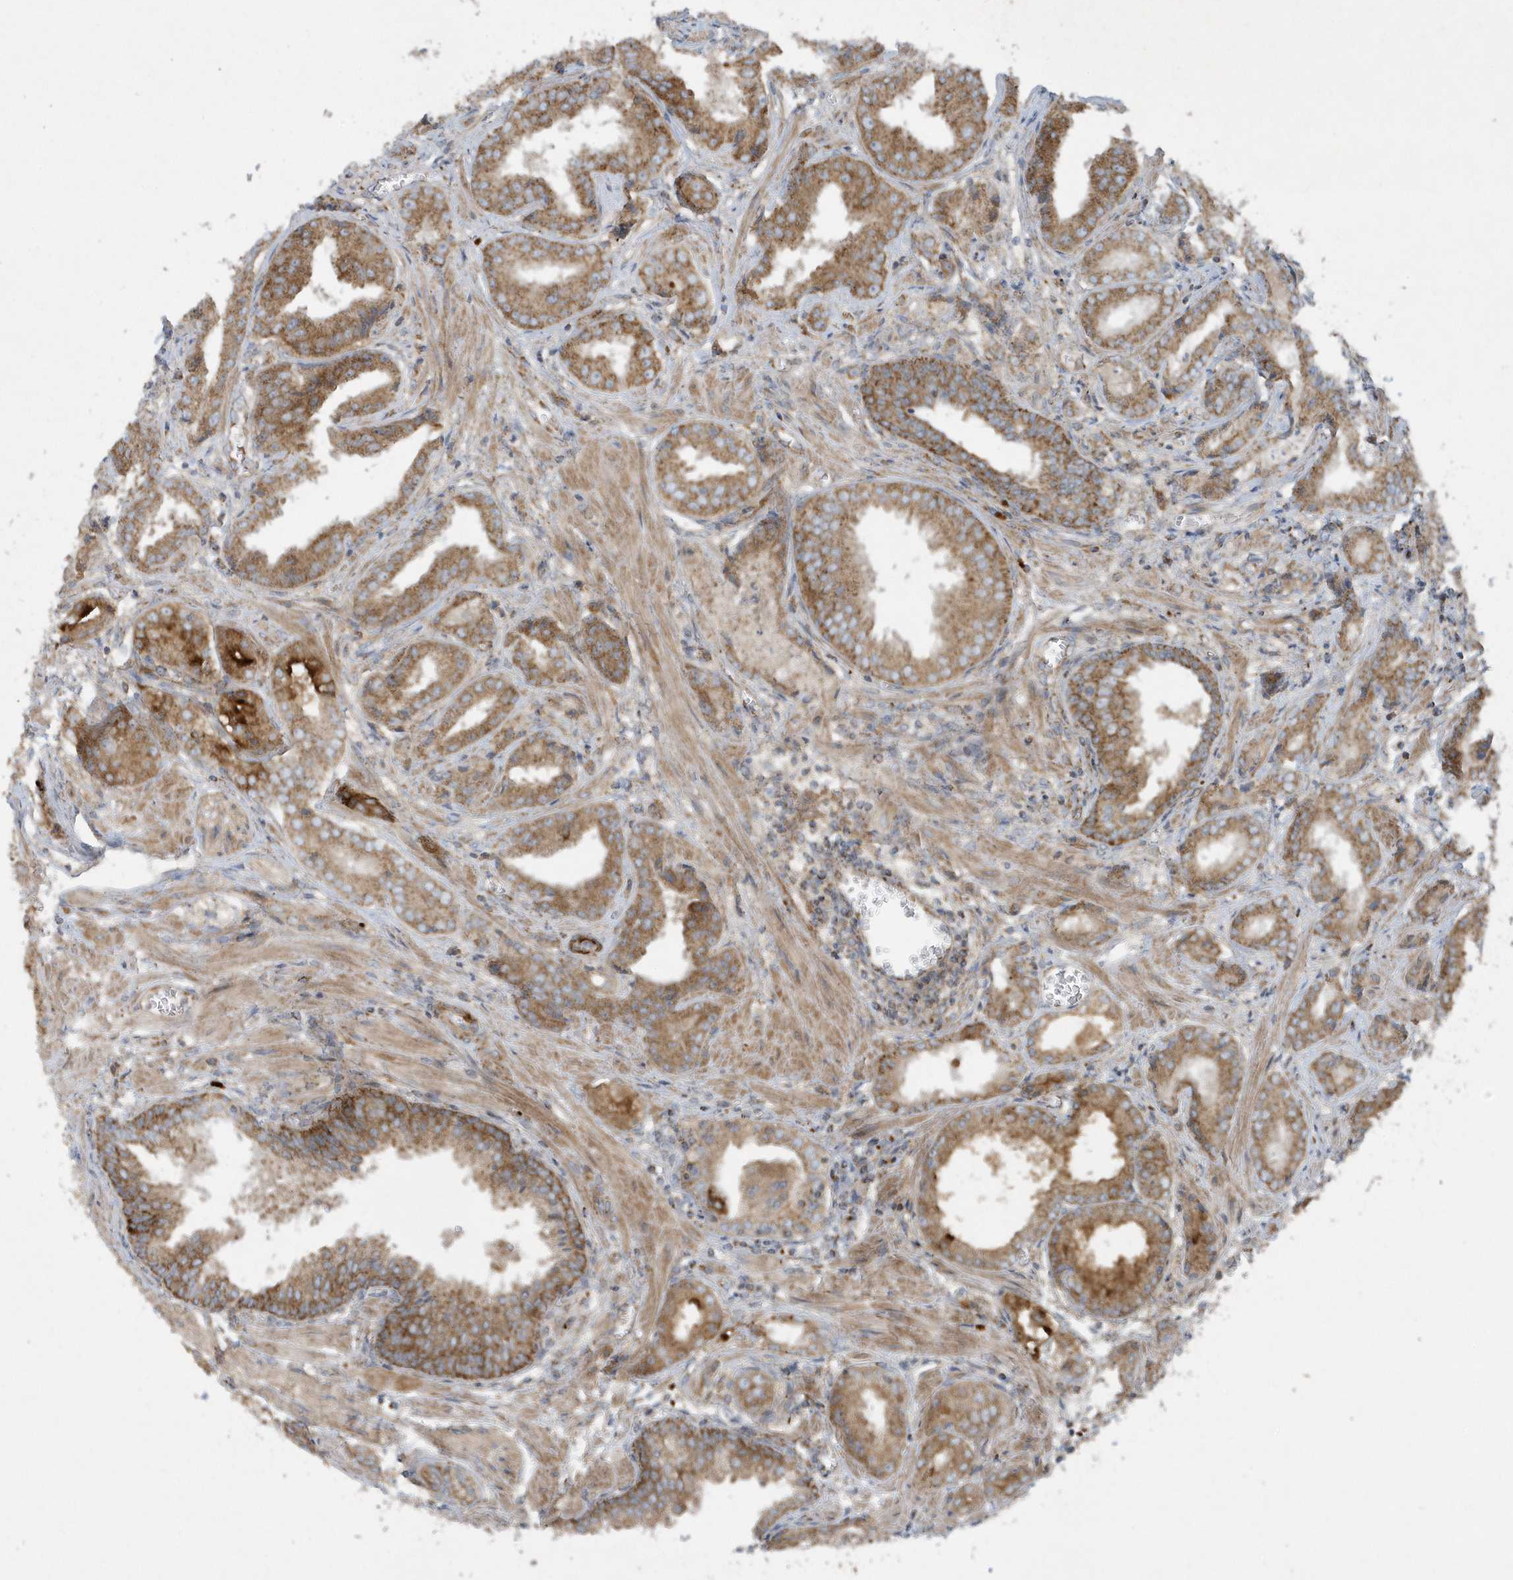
{"staining": {"intensity": "moderate", "quantity": ">75%", "location": "cytoplasmic/membranous"}, "tissue": "prostate cancer", "cell_type": "Tumor cells", "image_type": "cancer", "snomed": [{"axis": "morphology", "description": "Adenocarcinoma, Low grade"}, {"axis": "topography", "description": "Prostate"}], "caption": "Prostate cancer was stained to show a protein in brown. There is medium levels of moderate cytoplasmic/membranous staining in about >75% of tumor cells.", "gene": "SLC38A2", "patient": {"sex": "male", "age": 67}}